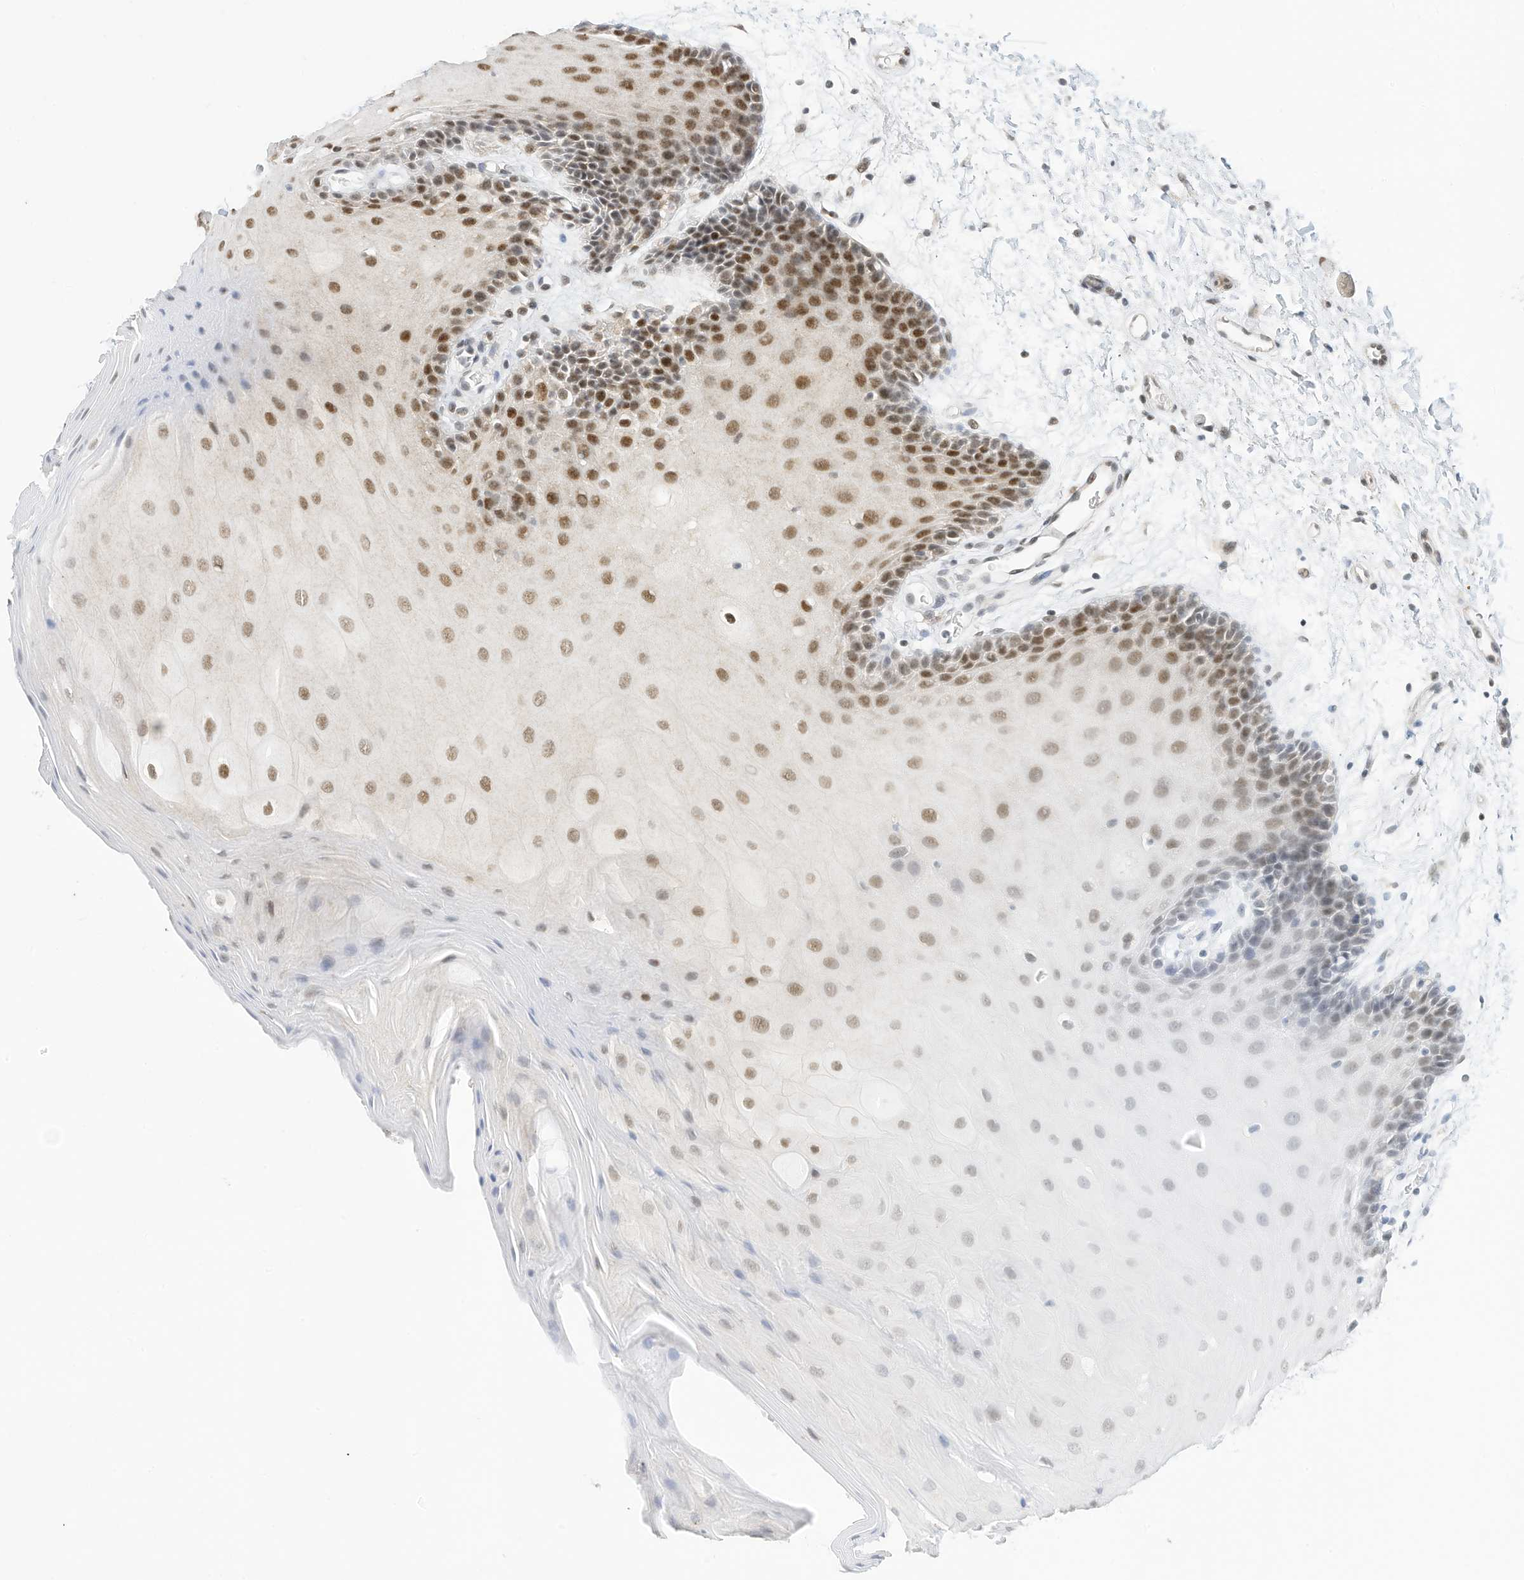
{"staining": {"intensity": "moderate", "quantity": ">75%", "location": "nuclear"}, "tissue": "oral mucosa", "cell_type": "Squamous epithelial cells", "image_type": "normal", "snomed": [{"axis": "morphology", "description": "Normal tissue, NOS"}, {"axis": "topography", "description": "Skeletal muscle"}, {"axis": "topography", "description": "Oral tissue"}, {"axis": "topography", "description": "Salivary gland"}, {"axis": "topography", "description": "Peripheral nerve tissue"}], "caption": "A medium amount of moderate nuclear staining is appreciated in about >75% of squamous epithelial cells in normal oral mucosa.", "gene": "OGT", "patient": {"sex": "male", "age": 54}}